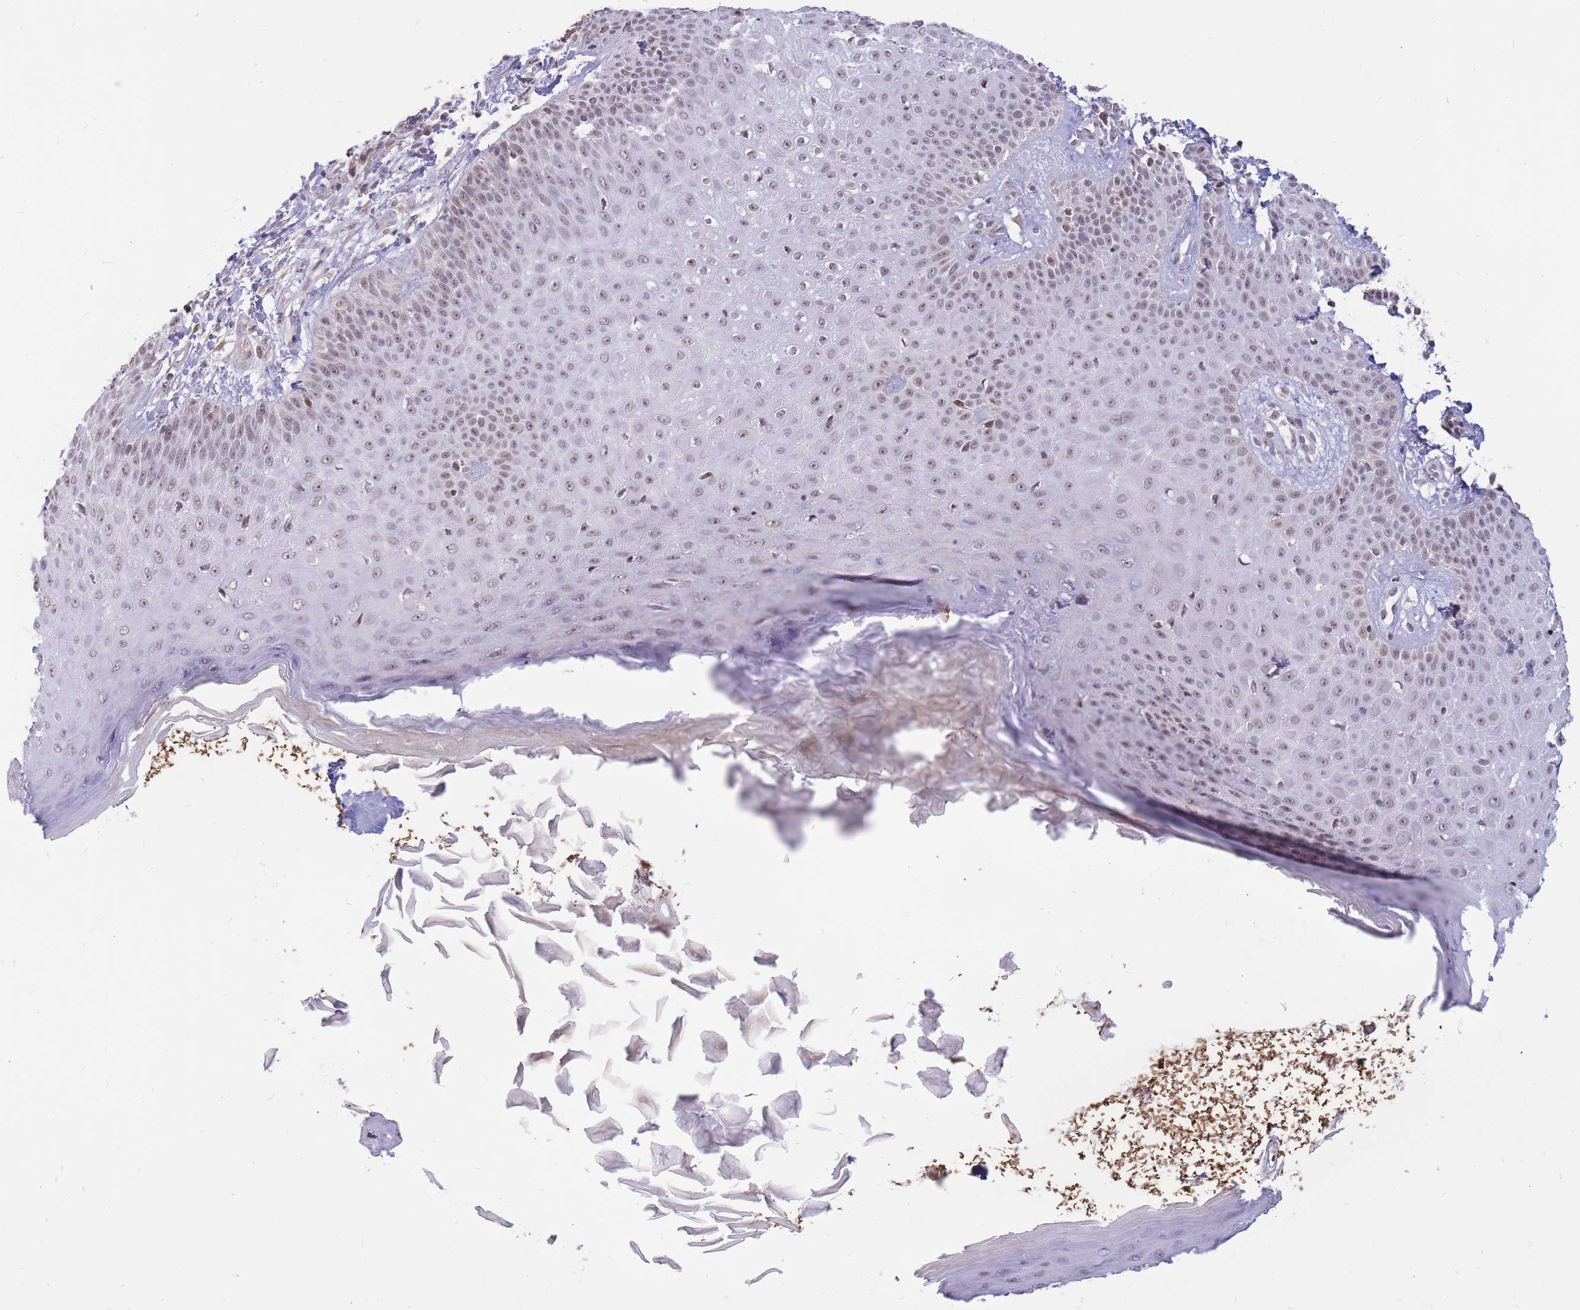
{"staining": {"intensity": "weak", "quantity": "<25%", "location": "nuclear"}, "tissue": "melanoma", "cell_type": "Tumor cells", "image_type": "cancer", "snomed": [{"axis": "morphology", "description": "Malignant melanoma, NOS"}, {"axis": "topography", "description": "Skin"}], "caption": "Immunohistochemistry photomicrograph of melanoma stained for a protein (brown), which exhibits no expression in tumor cells.", "gene": "ADD2", "patient": {"sex": "male", "age": 73}}